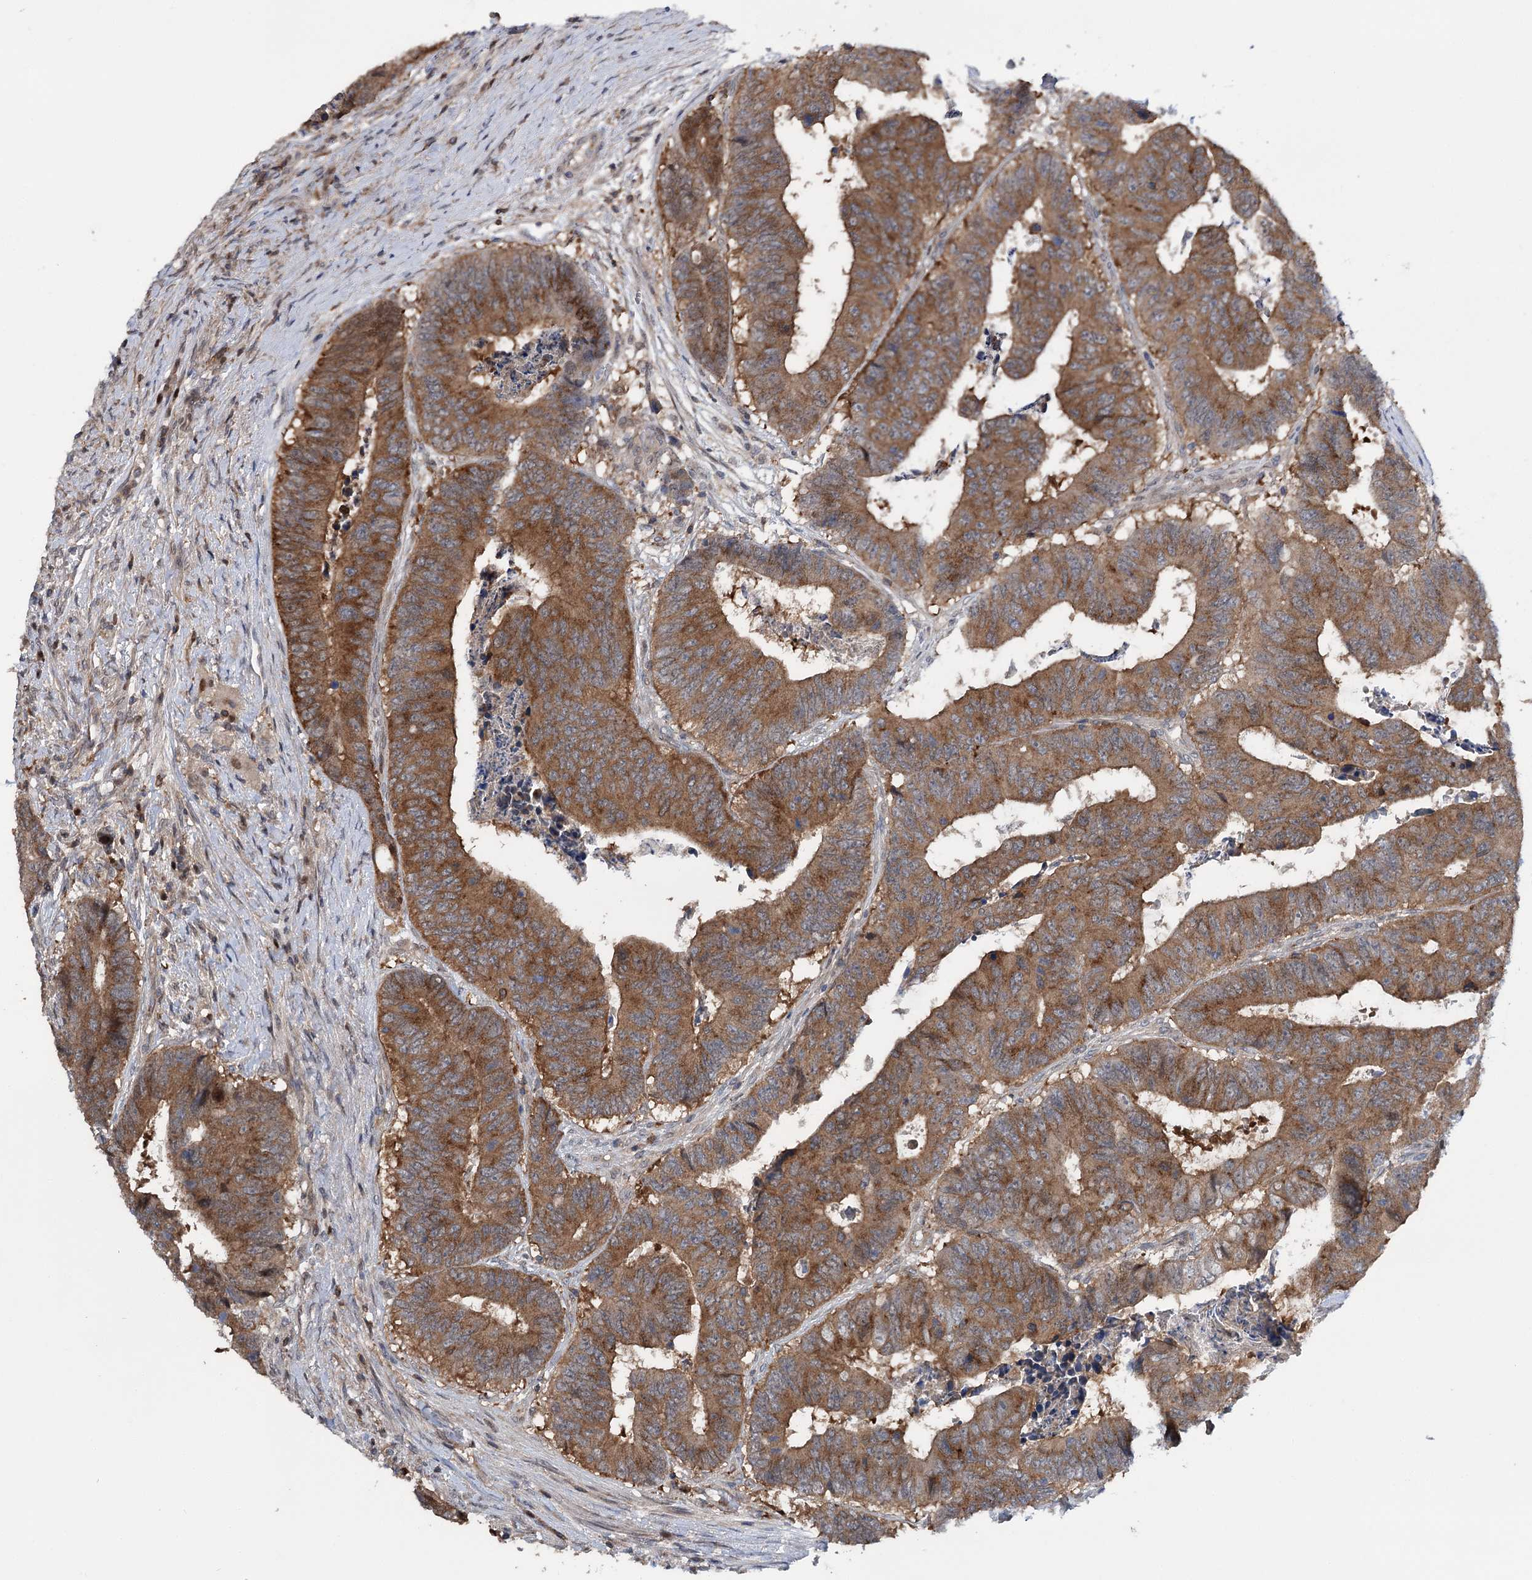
{"staining": {"intensity": "moderate", "quantity": ">75%", "location": "cytoplasmic/membranous"}, "tissue": "colorectal cancer", "cell_type": "Tumor cells", "image_type": "cancer", "snomed": [{"axis": "morphology", "description": "Adenocarcinoma, NOS"}, {"axis": "topography", "description": "Rectum"}], "caption": "Protein expression by IHC demonstrates moderate cytoplasmic/membranous staining in about >75% of tumor cells in colorectal cancer (adenocarcinoma).", "gene": "STX6", "patient": {"sex": "male", "age": 84}}